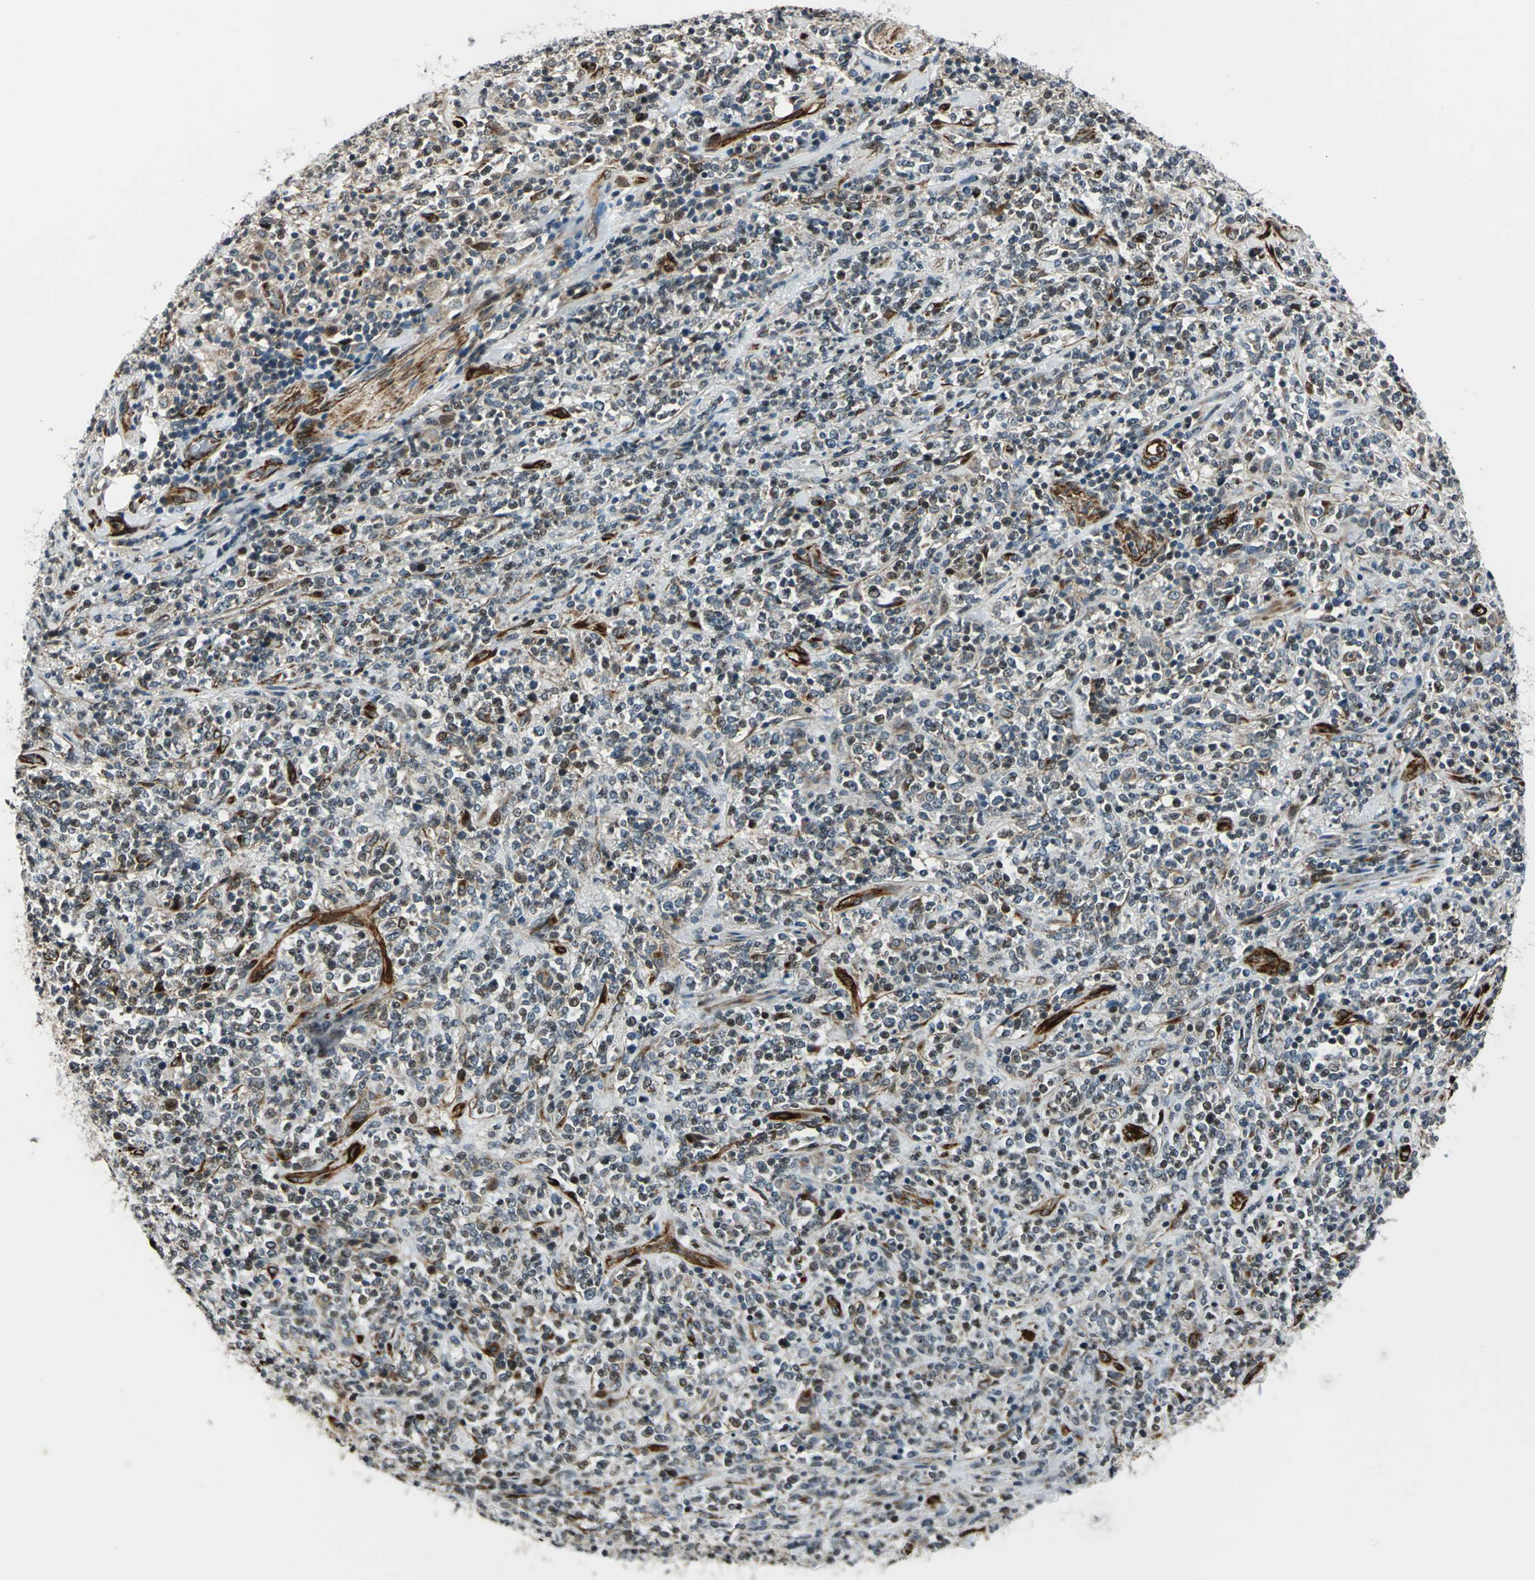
{"staining": {"intensity": "moderate", "quantity": "<25%", "location": "cytoplasmic/membranous,nuclear"}, "tissue": "lymphoma", "cell_type": "Tumor cells", "image_type": "cancer", "snomed": [{"axis": "morphology", "description": "Malignant lymphoma, non-Hodgkin's type, High grade"}, {"axis": "topography", "description": "Soft tissue"}], "caption": "IHC micrograph of human lymphoma stained for a protein (brown), which demonstrates low levels of moderate cytoplasmic/membranous and nuclear staining in about <25% of tumor cells.", "gene": "EXD2", "patient": {"sex": "male", "age": 18}}